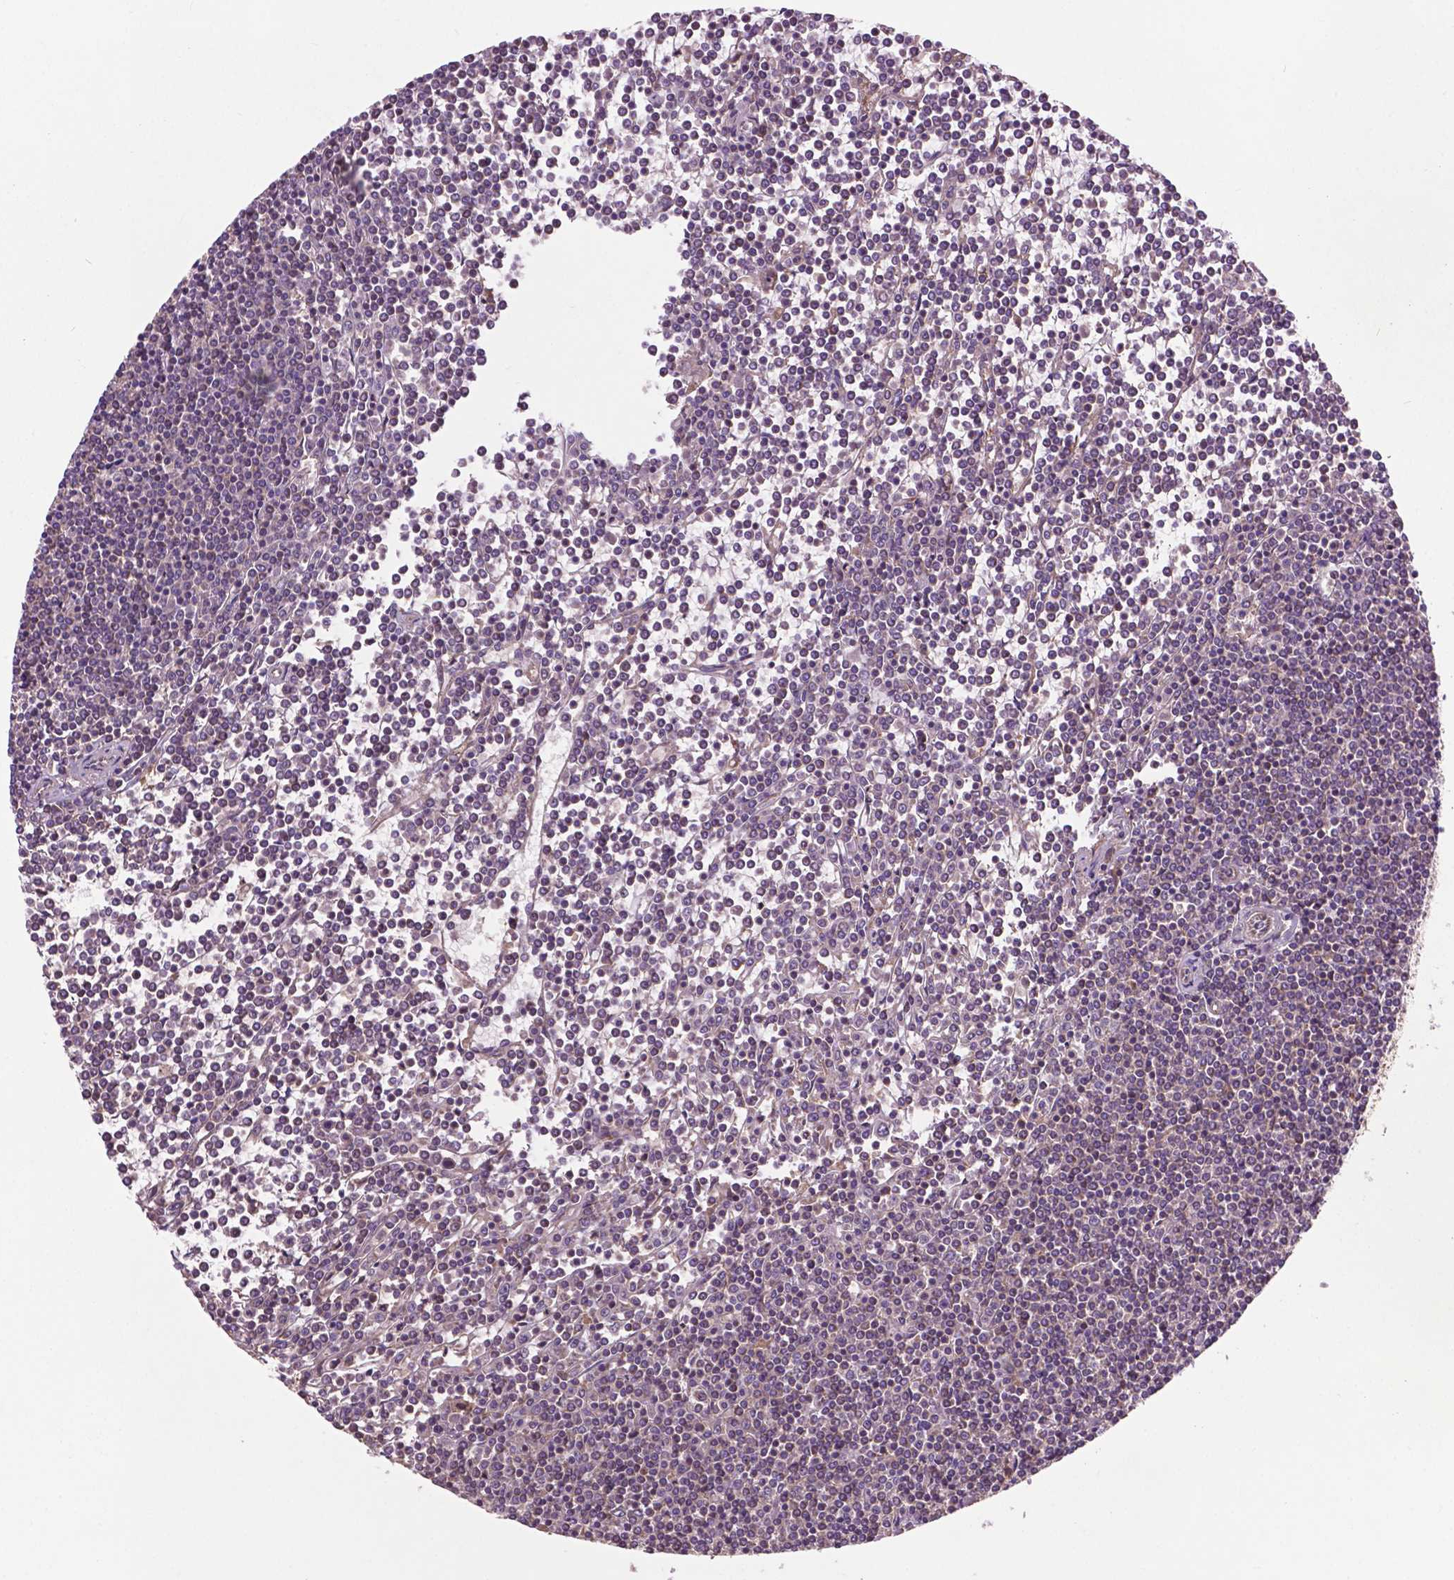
{"staining": {"intensity": "negative", "quantity": "none", "location": "none"}, "tissue": "lymphoma", "cell_type": "Tumor cells", "image_type": "cancer", "snomed": [{"axis": "morphology", "description": "Malignant lymphoma, non-Hodgkin's type, Low grade"}, {"axis": "topography", "description": "Spleen"}], "caption": "Malignant lymphoma, non-Hodgkin's type (low-grade) was stained to show a protein in brown. There is no significant expression in tumor cells.", "gene": "GJA9", "patient": {"sex": "female", "age": 19}}